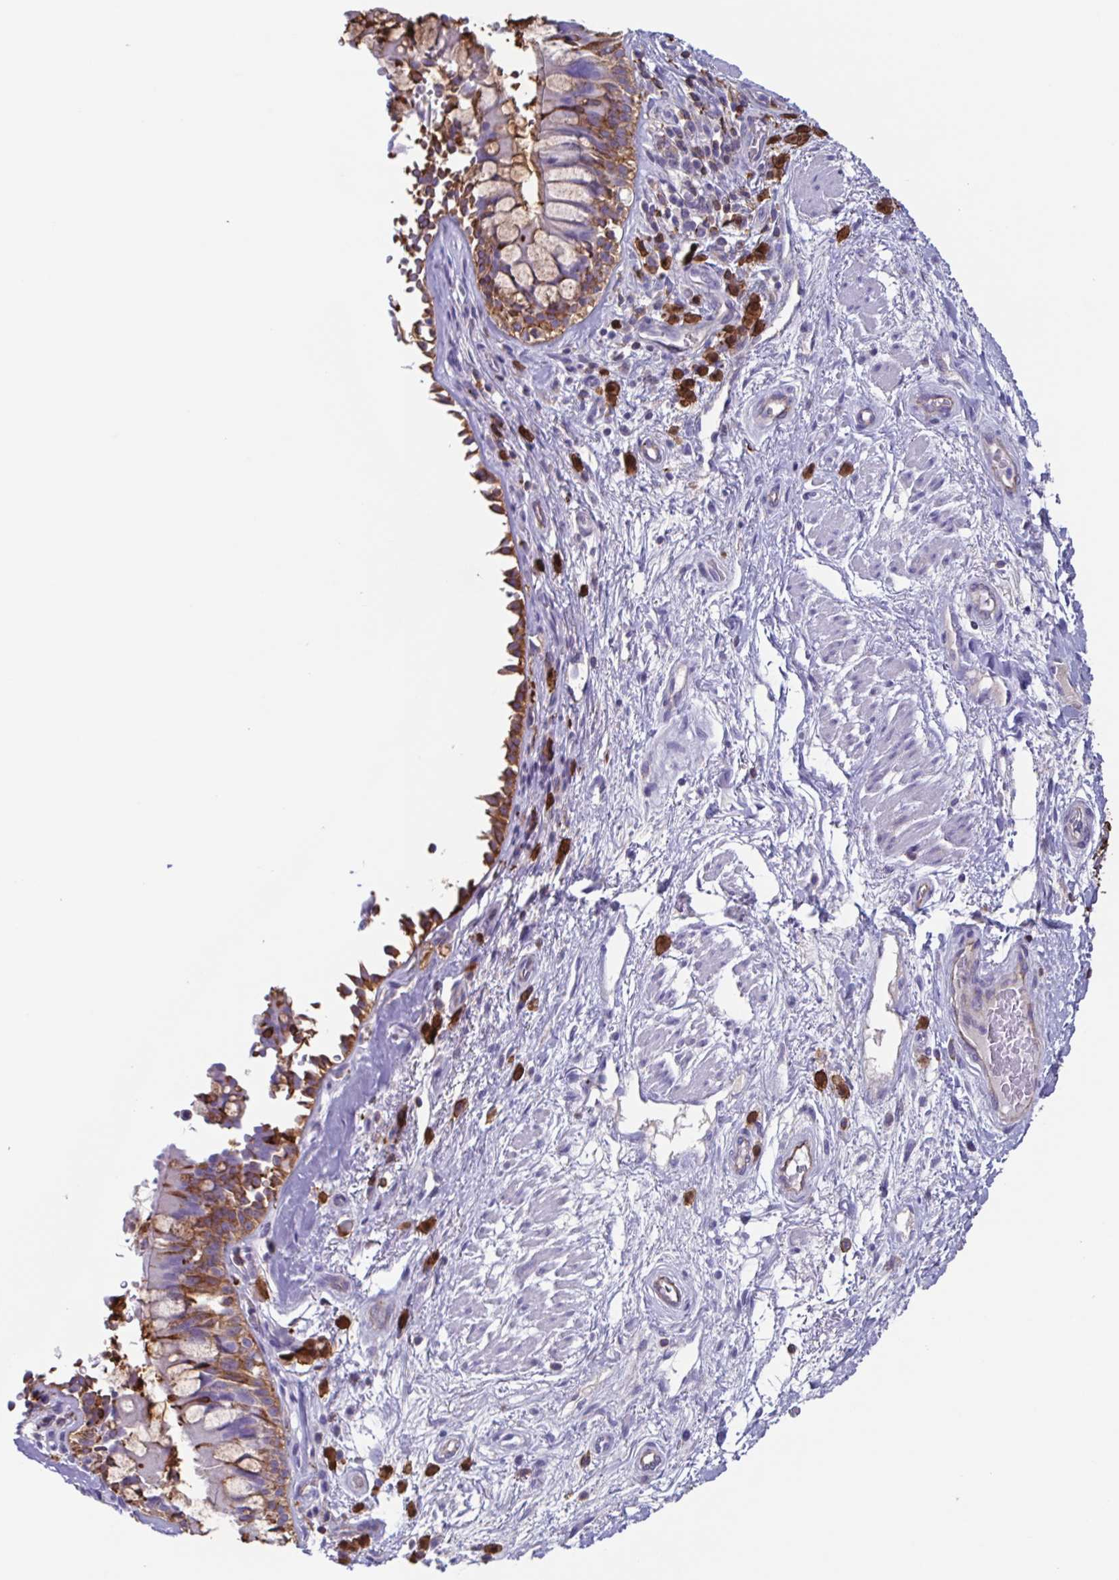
{"staining": {"intensity": "negative", "quantity": "none", "location": "none"}, "tissue": "soft tissue", "cell_type": "Chondrocytes", "image_type": "normal", "snomed": [{"axis": "morphology", "description": "Normal tissue, NOS"}, {"axis": "topography", "description": "Cartilage tissue"}, {"axis": "topography", "description": "Bronchus"}], "caption": "Photomicrograph shows no protein expression in chondrocytes of normal soft tissue.", "gene": "TPD52", "patient": {"sex": "male", "age": 64}}